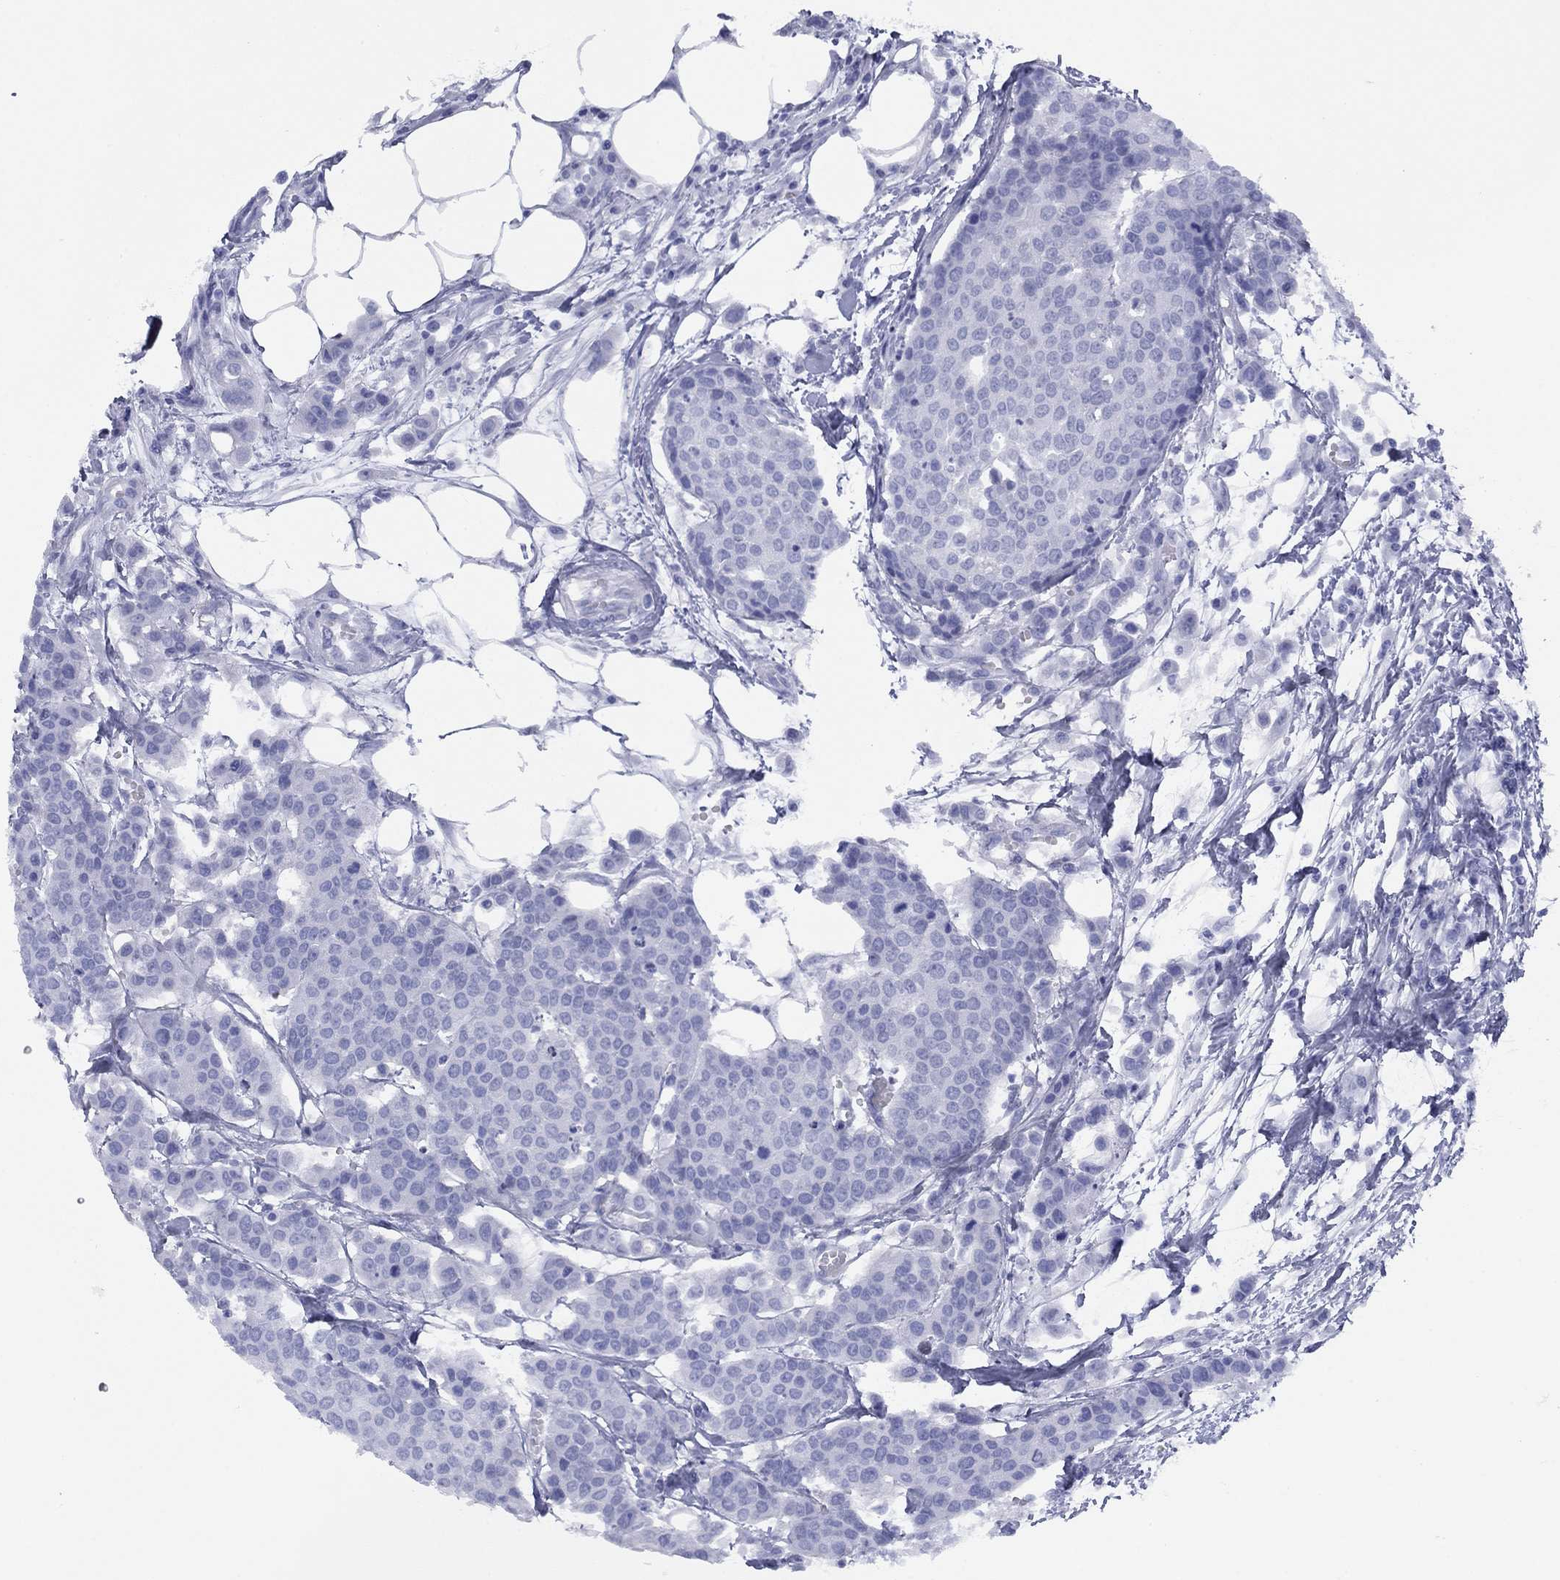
{"staining": {"intensity": "negative", "quantity": "none", "location": "none"}, "tissue": "carcinoid", "cell_type": "Tumor cells", "image_type": "cancer", "snomed": [{"axis": "morphology", "description": "Carcinoid, malignant, NOS"}, {"axis": "topography", "description": "Colon"}], "caption": "Immunohistochemistry photomicrograph of neoplastic tissue: carcinoid stained with DAB shows no significant protein staining in tumor cells.", "gene": "TIGD4", "patient": {"sex": "male", "age": 81}}